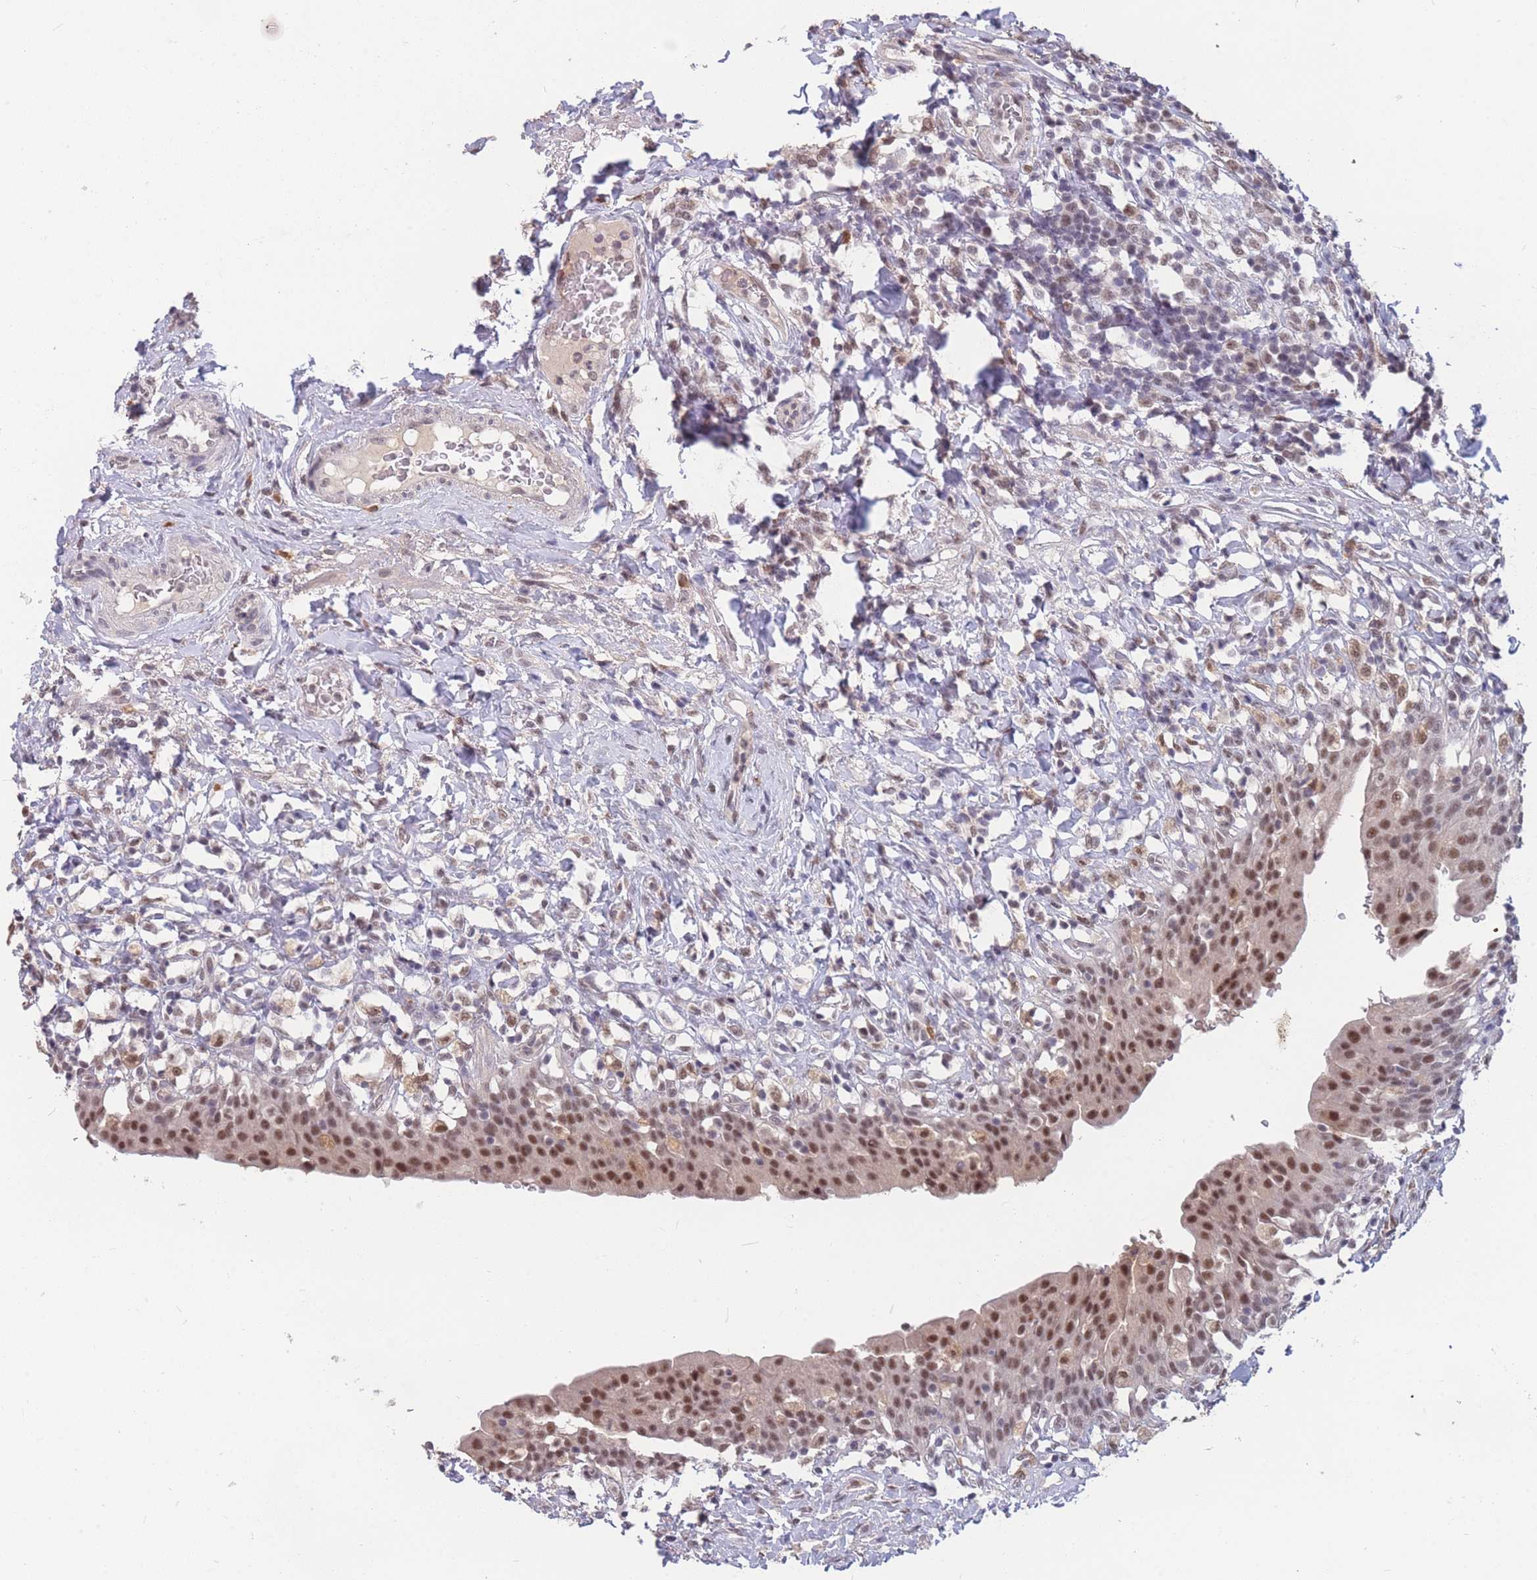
{"staining": {"intensity": "moderate", "quantity": ">75%", "location": "nuclear"}, "tissue": "urinary bladder", "cell_type": "Urothelial cells", "image_type": "normal", "snomed": [{"axis": "morphology", "description": "Normal tissue, NOS"}, {"axis": "morphology", "description": "Inflammation, NOS"}, {"axis": "topography", "description": "Urinary bladder"}], "caption": "Immunohistochemical staining of unremarkable human urinary bladder reveals medium levels of moderate nuclear staining in about >75% of urothelial cells.", "gene": "SNRPA1", "patient": {"sex": "male", "age": 64}}